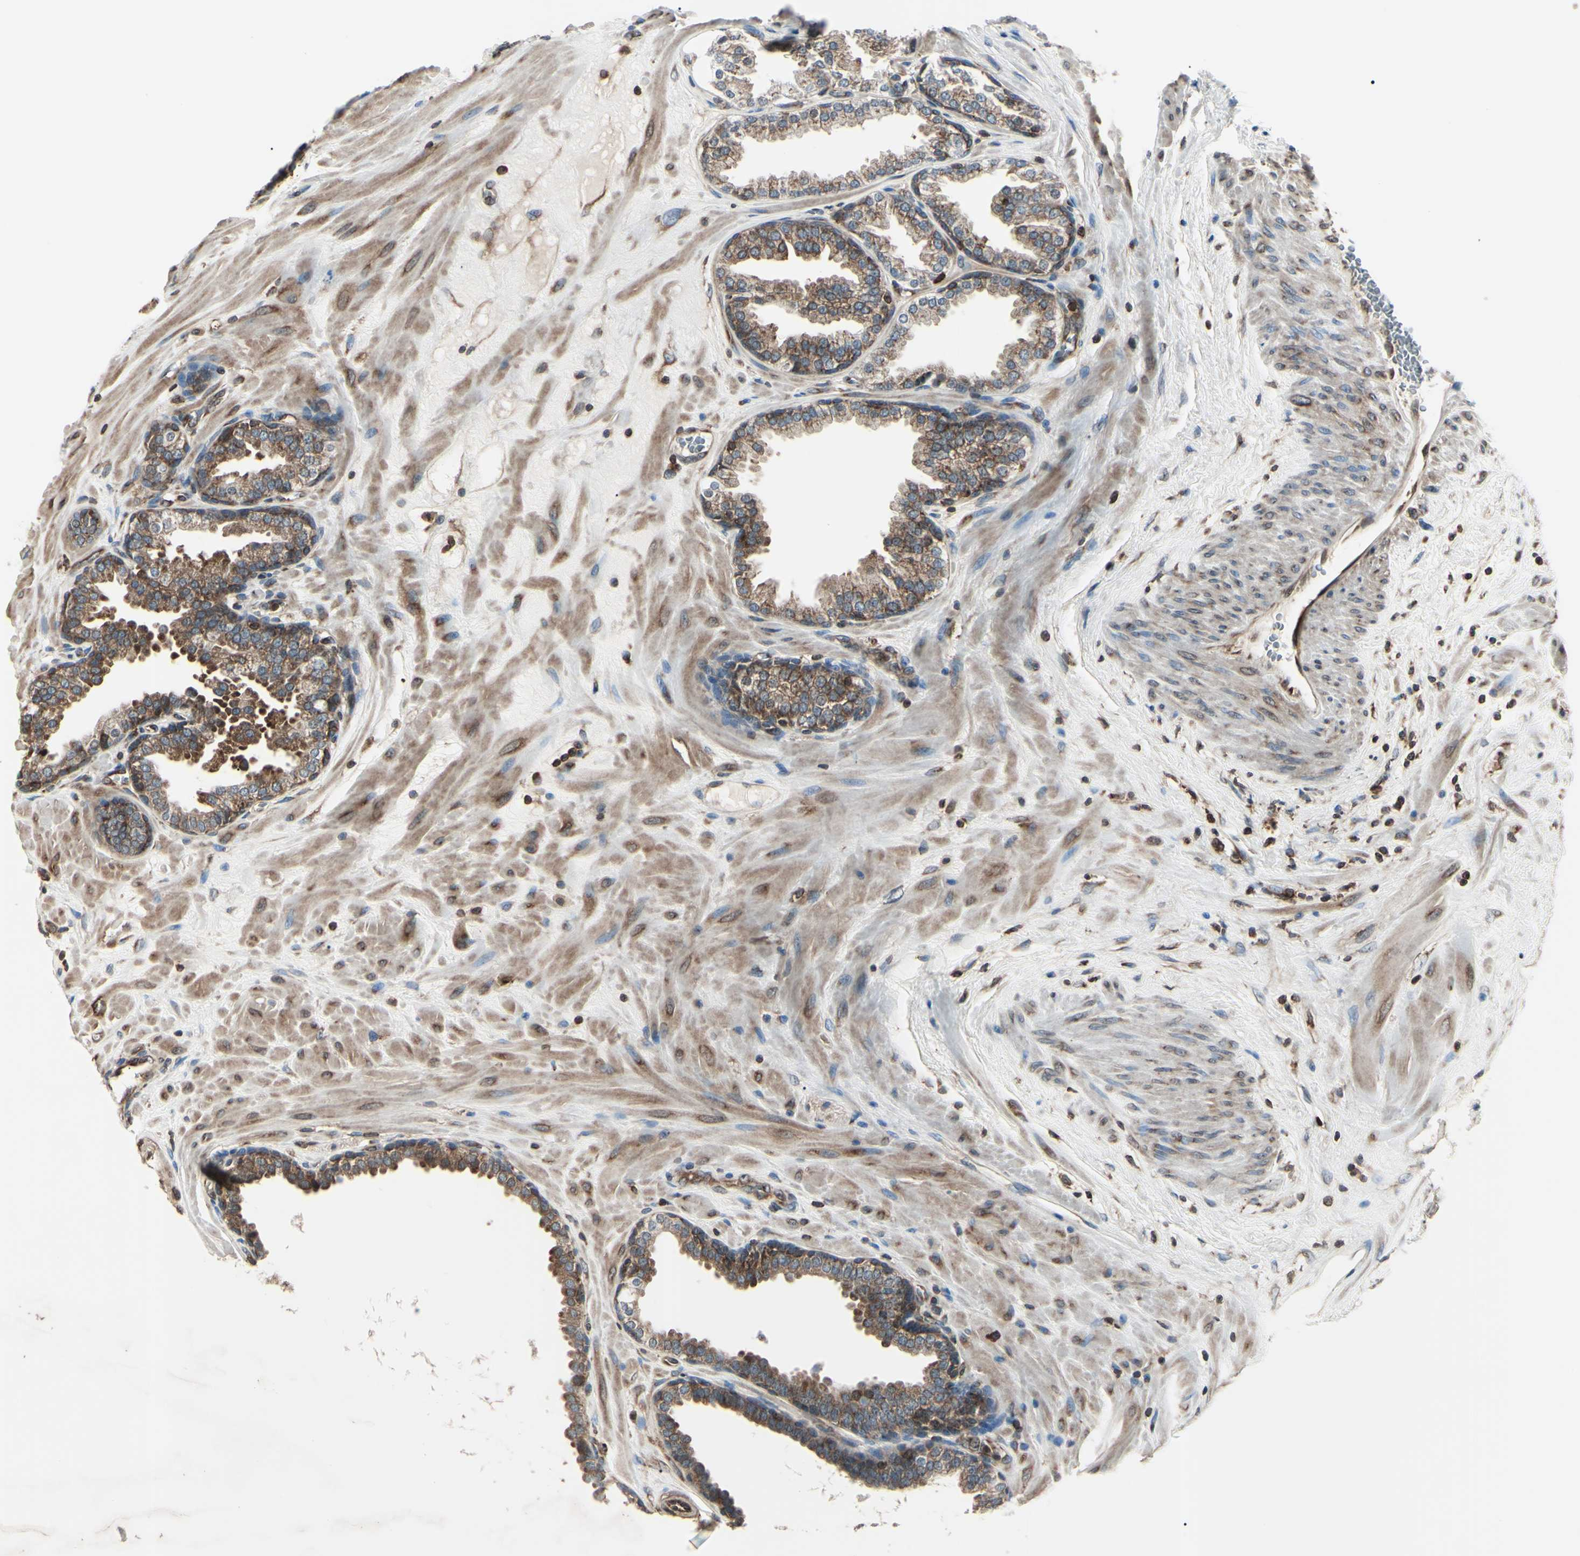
{"staining": {"intensity": "moderate", "quantity": ">75%", "location": "cytoplasmic/membranous"}, "tissue": "prostate", "cell_type": "Glandular cells", "image_type": "normal", "snomed": [{"axis": "morphology", "description": "Normal tissue, NOS"}, {"axis": "topography", "description": "Prostate"}], "caption": "Prostate stained with immunohistochemistry reveals moderate cytoplasmic/membranous expression in about >75% of glandular cells. Using DAB (3,3'-diaminobenzidine) (brown) and hematoxylin (blue) stains, captured at high magnification using brightfield microscopy.", "gene": "MAPRE1", "patient": {"sex": "male", "age": 51}}